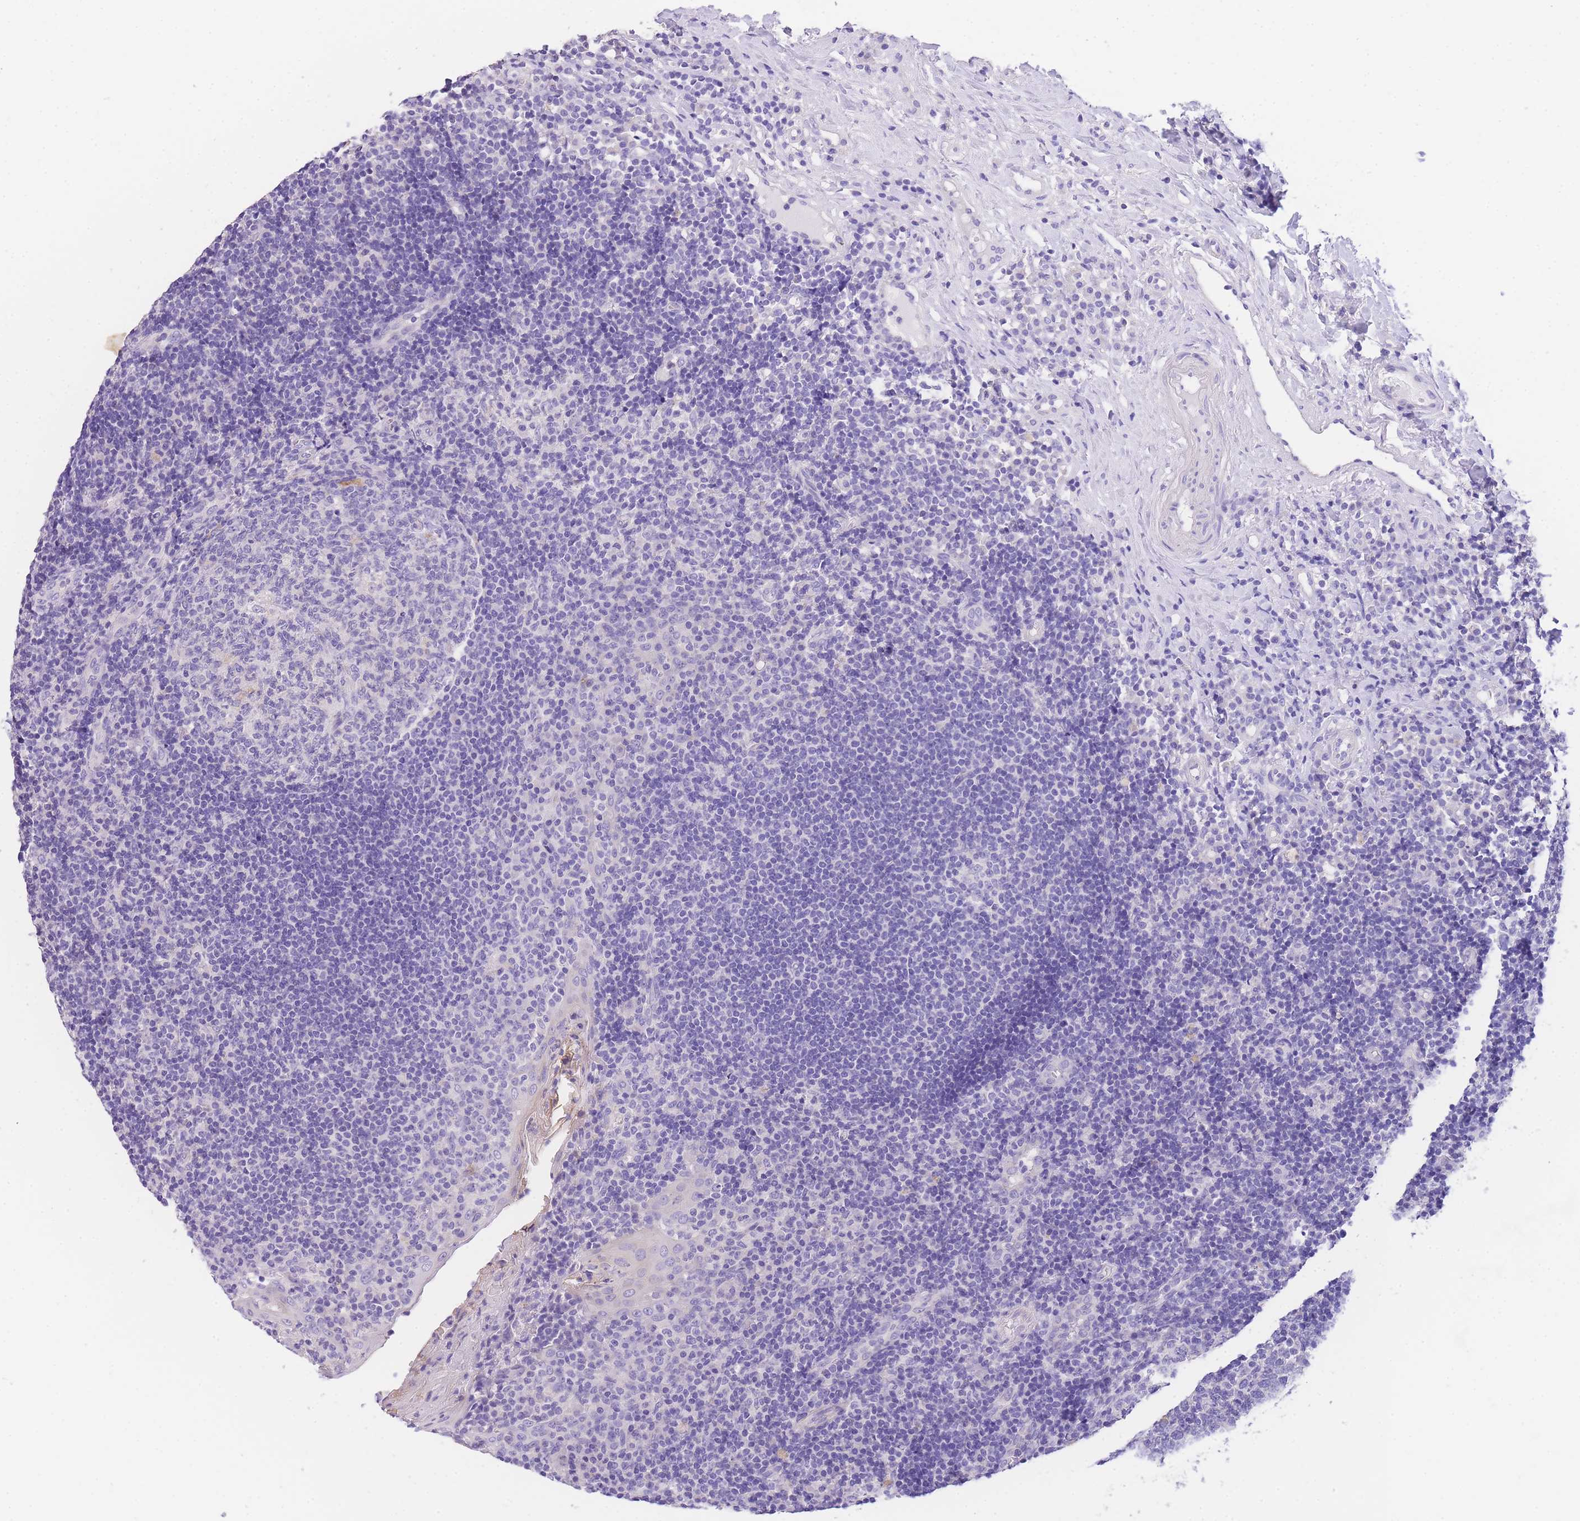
{"staining": {"intensity": "negative", "quantity": "none", "location": "none"}, "tissue": "tonsil", "cell_type": "Germinal center cells", "image_type": "normal", "snomed": [{"axis": "morphology", "description": "Normal tissue, NOS"}, {"axis": "topography", "description": "Tonsil"}], "caption": "IHC micrograph of normal tonsil: human tonsil stained with DAB demonstrates no significant protein expression in germinal center cells. (DAB (3,3'-diaminobenzidine) IHC visualized using brightfield microscopy, high magnification).", "gene": "EPN2", "patient": {"sex": "female", "age": 40}}